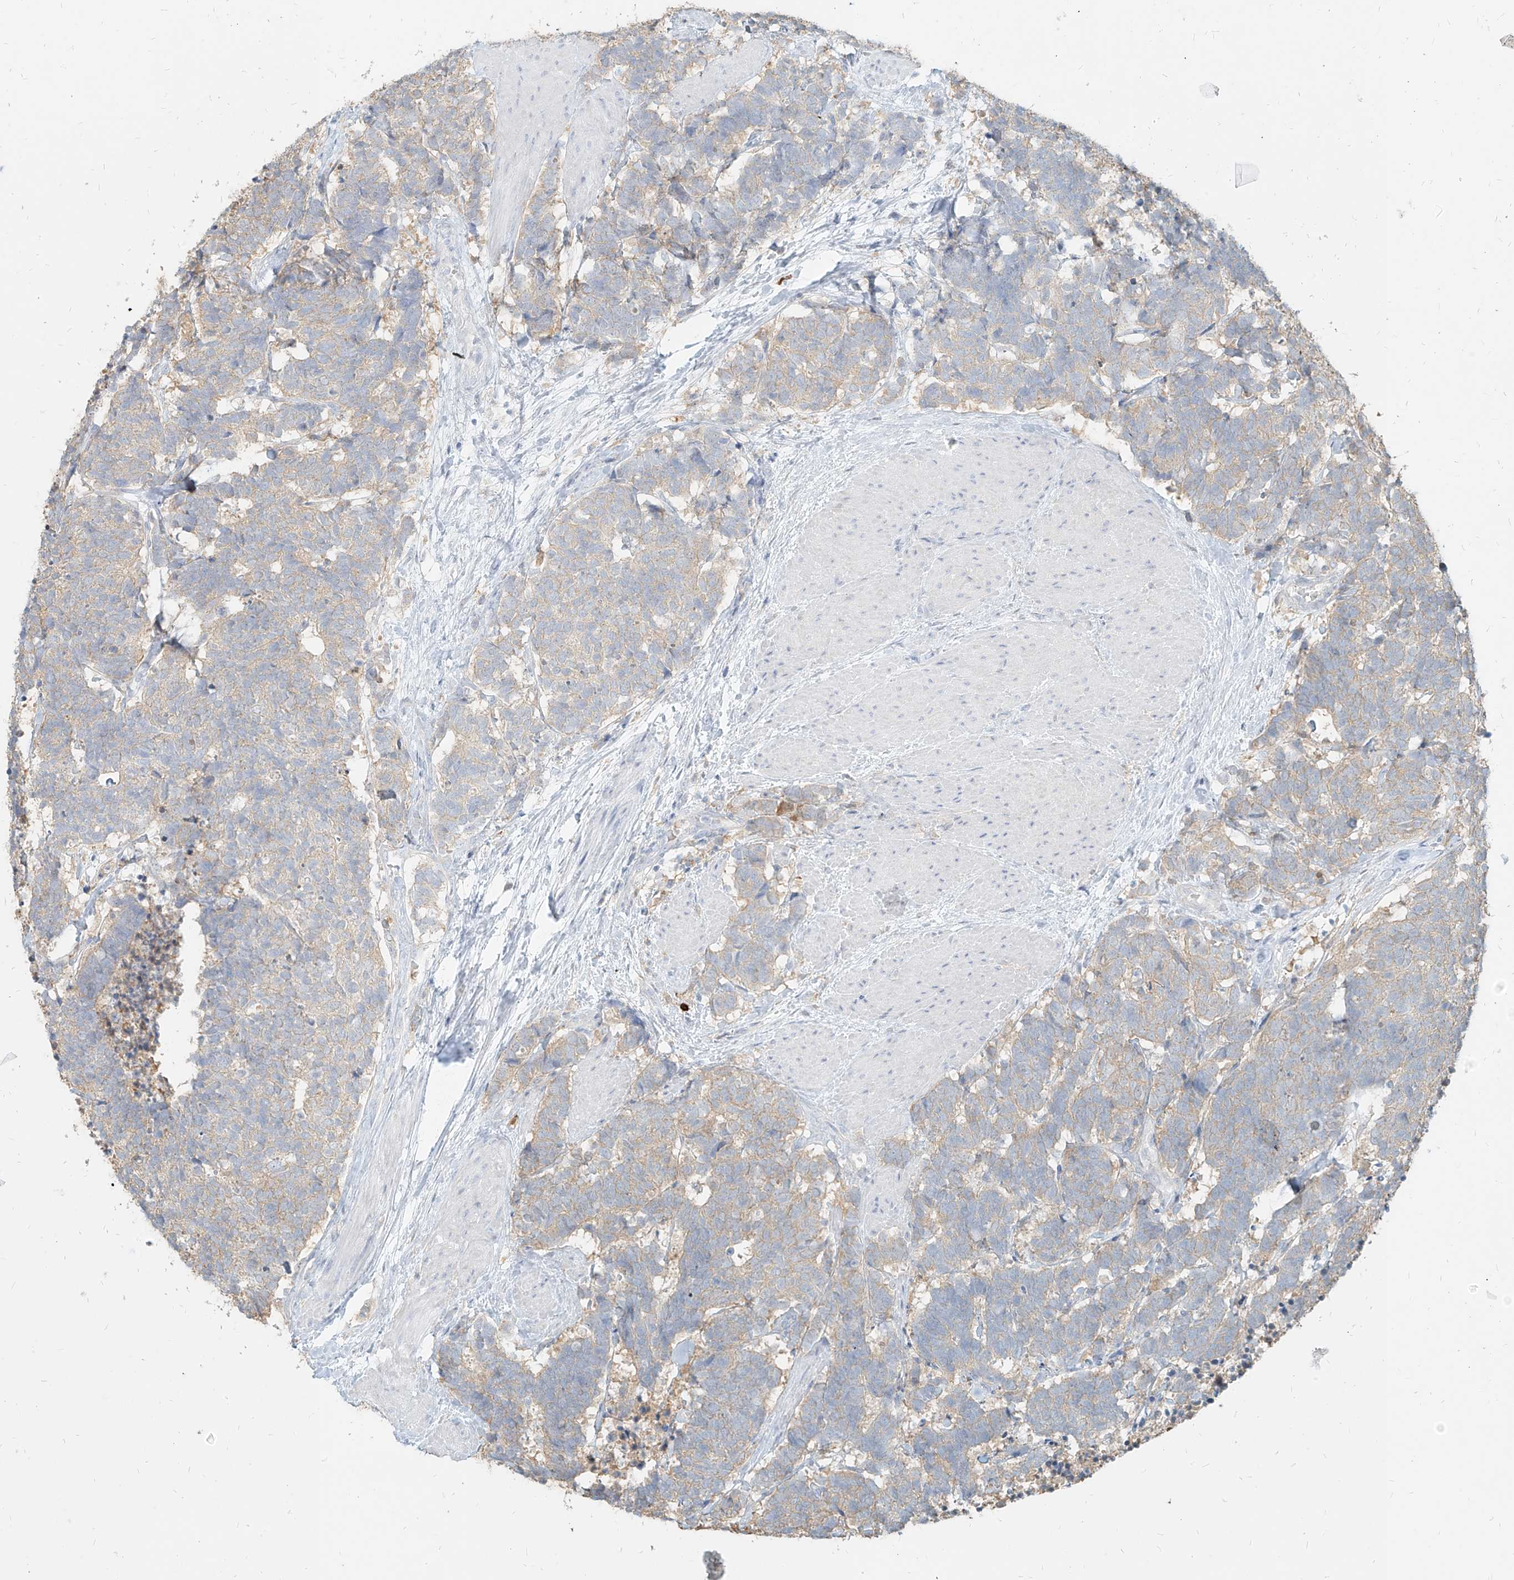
{"staining": {"intensity": "weak", "quantity": "<25%", "location": "cytoplasmic/membranous"}, "tissue": "carcinoid", "cell_type": "Tumor cells", "image_type": "cancer", "snomed": [{"axis": "morphology", "description": "Carcinoma, NOS"}, {"axis": "morphology", "description": "Carcinoid, malignant, NOS"}, {"axis": "topography", "description": "Urinary bladder"}], "caption": "Tumor cells show no significant positivity in carcinoma. The staining is performed using DAB (3,3'-diaminobenzidine) brown chromogen with nuclei counter-stained in using hematoxylin.", "gene": "PGD", "patient": {"sex": "male", "age": 57}}